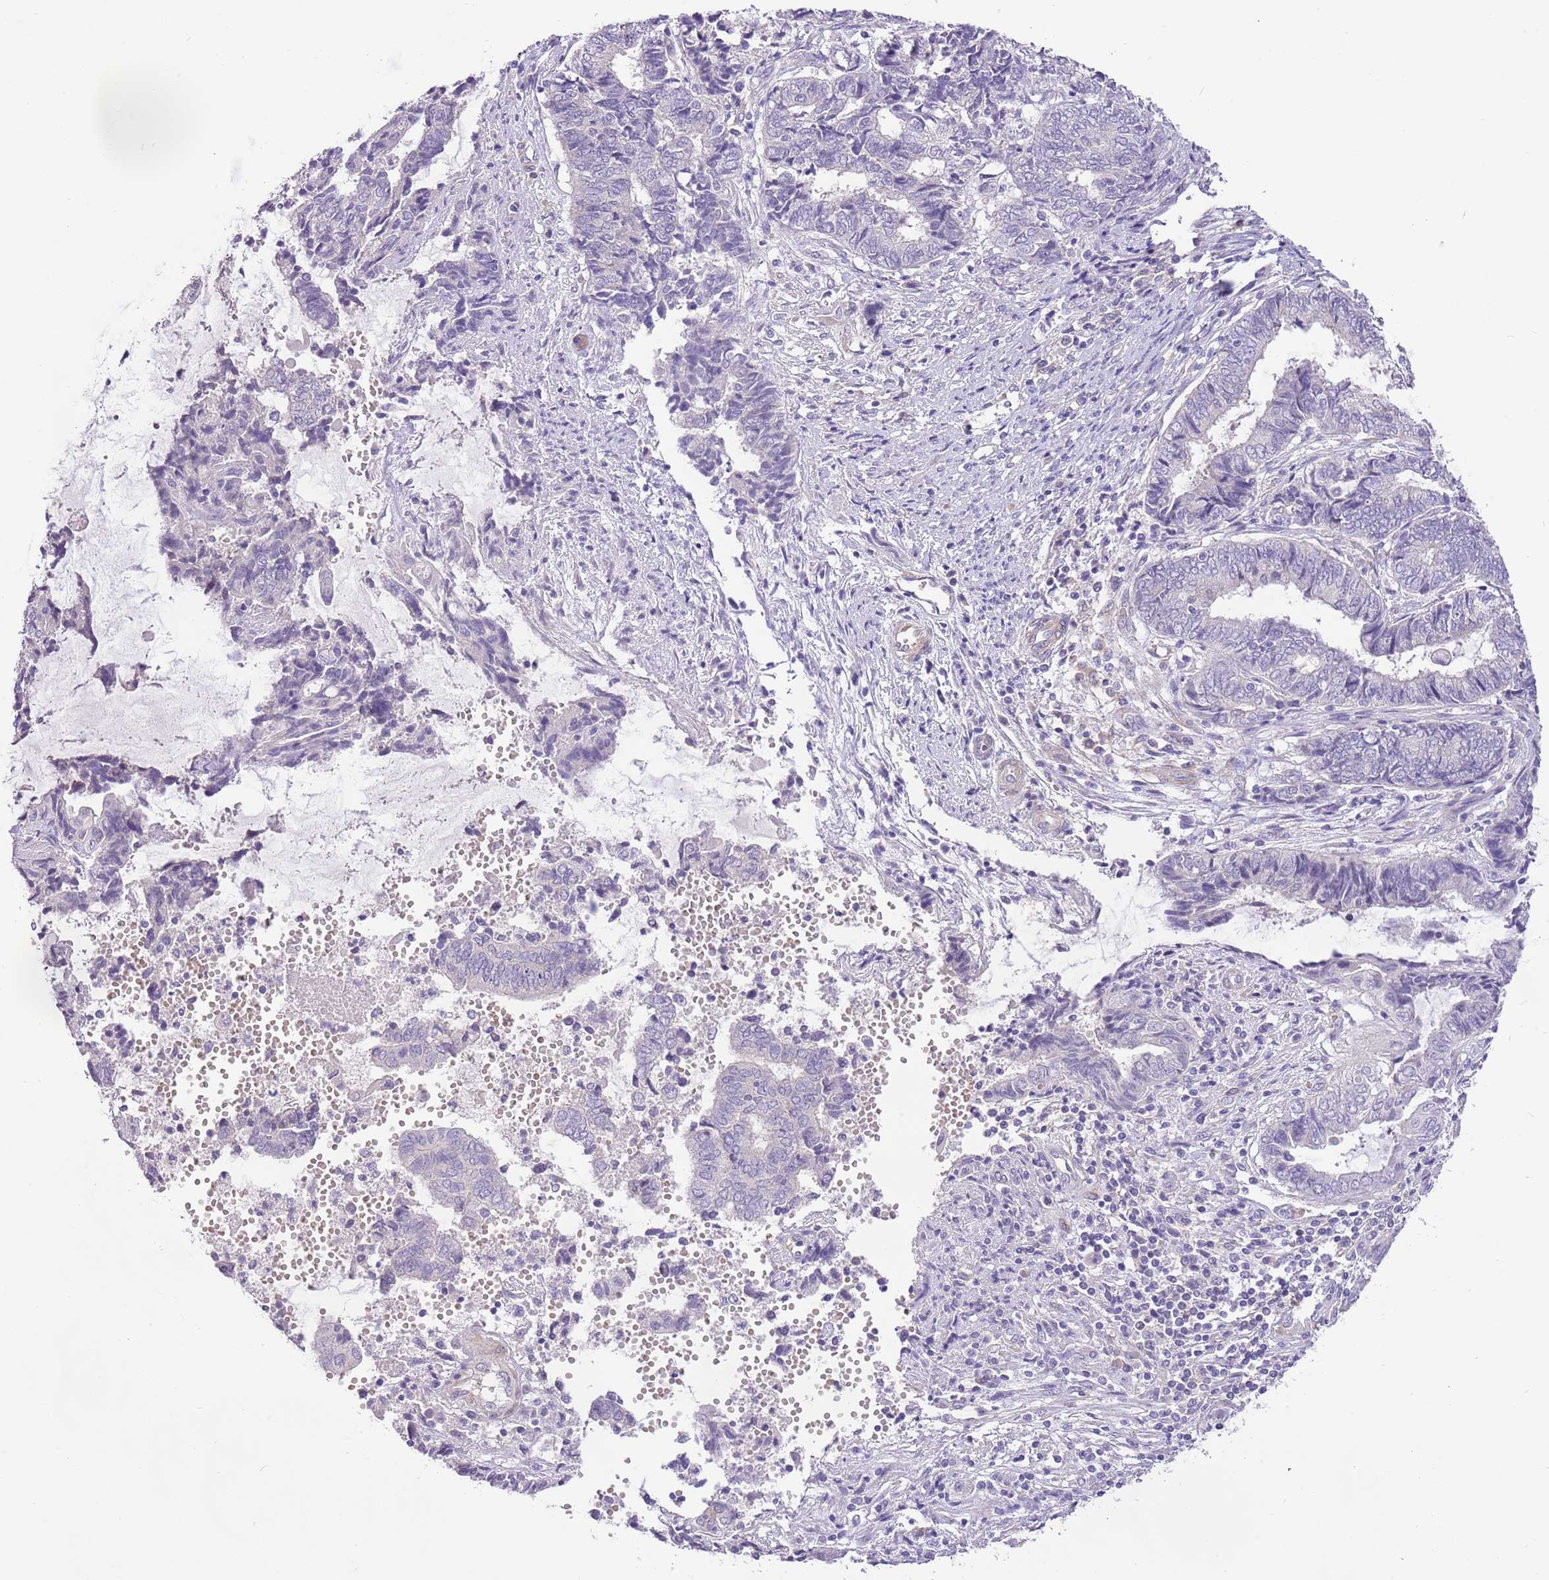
{"staining": {"intensity": "negative", "quantity": "none", "location": "none"}, "tissue": "endometrial cancer", "cell_type": "Tumor cells", "image_type": "cancer", "snomed": [{"axis": "morphology", "description": "Adenocarcinoma, NOS"}, {"axis": "topography", "description": "Uterus"}, {"axis": "topography", "description": "Endometrium"}], "caption": "This is an IHC photomicrograph of human endometrial adenocarcinoma. There is no staining in tumor cells.", "gene": "RFK", "patient": {"sex": "female", "age": 70}}